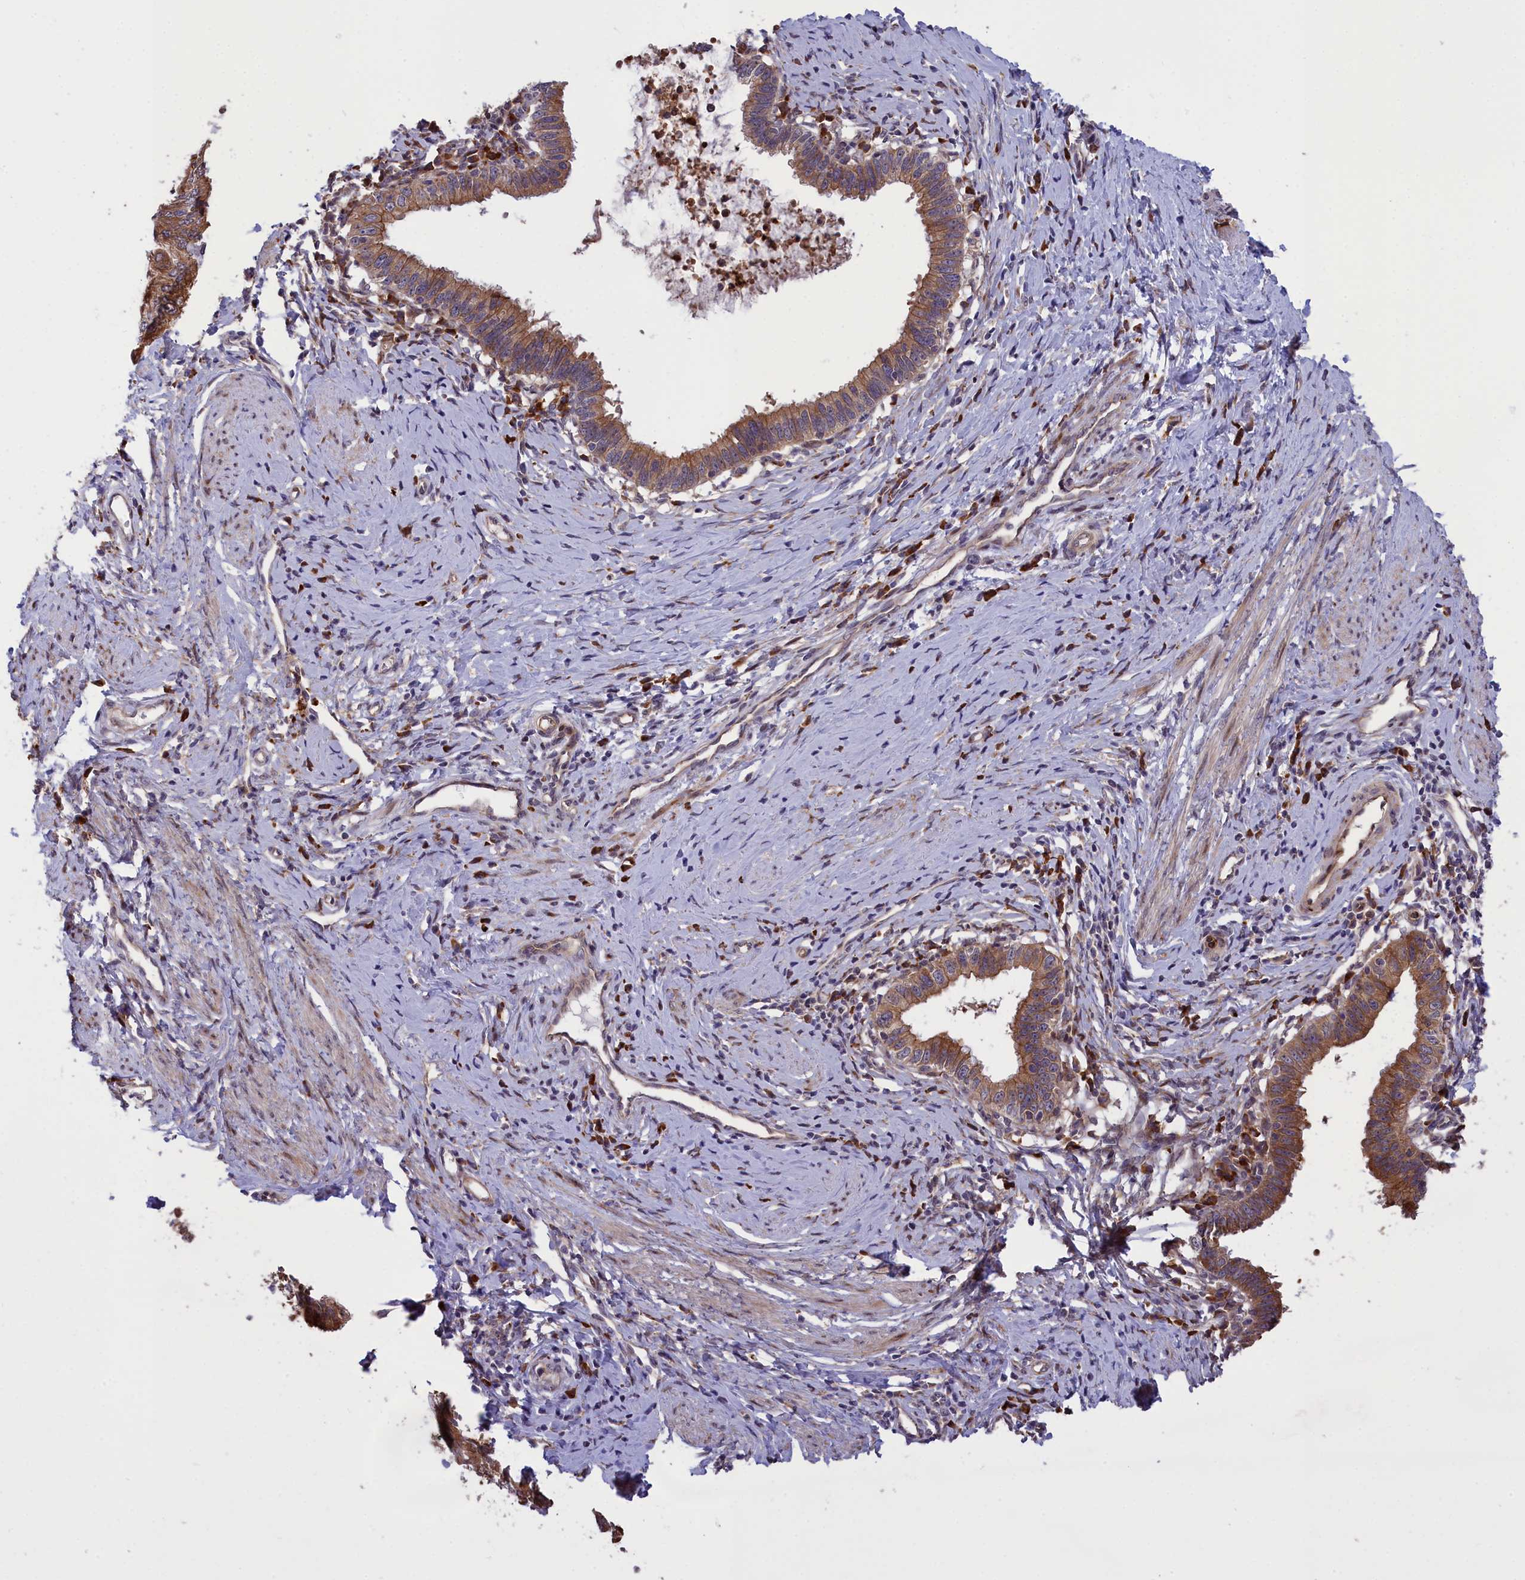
{"staining": {"intensity": "moderate", "quantity": ">75%", "location": "cytoplasmic/membranous"}, "tissue": "cervical cancer", "cell_type": "Tumor cells", "image_type": "cancer", "snomed": [{"axis": "morphology", "description": "Adenocarcinoma, NOS"}, {"axis": "topography", "description": "Cervix"}], "caption": "A brown stain highlights moderate cytoplasmic/membranous positivity of a protein in human adenocarcinoma (cervical) tumor cells.", "gene": "DDX60L", "patient": {"sex": "female", "age": 36}}